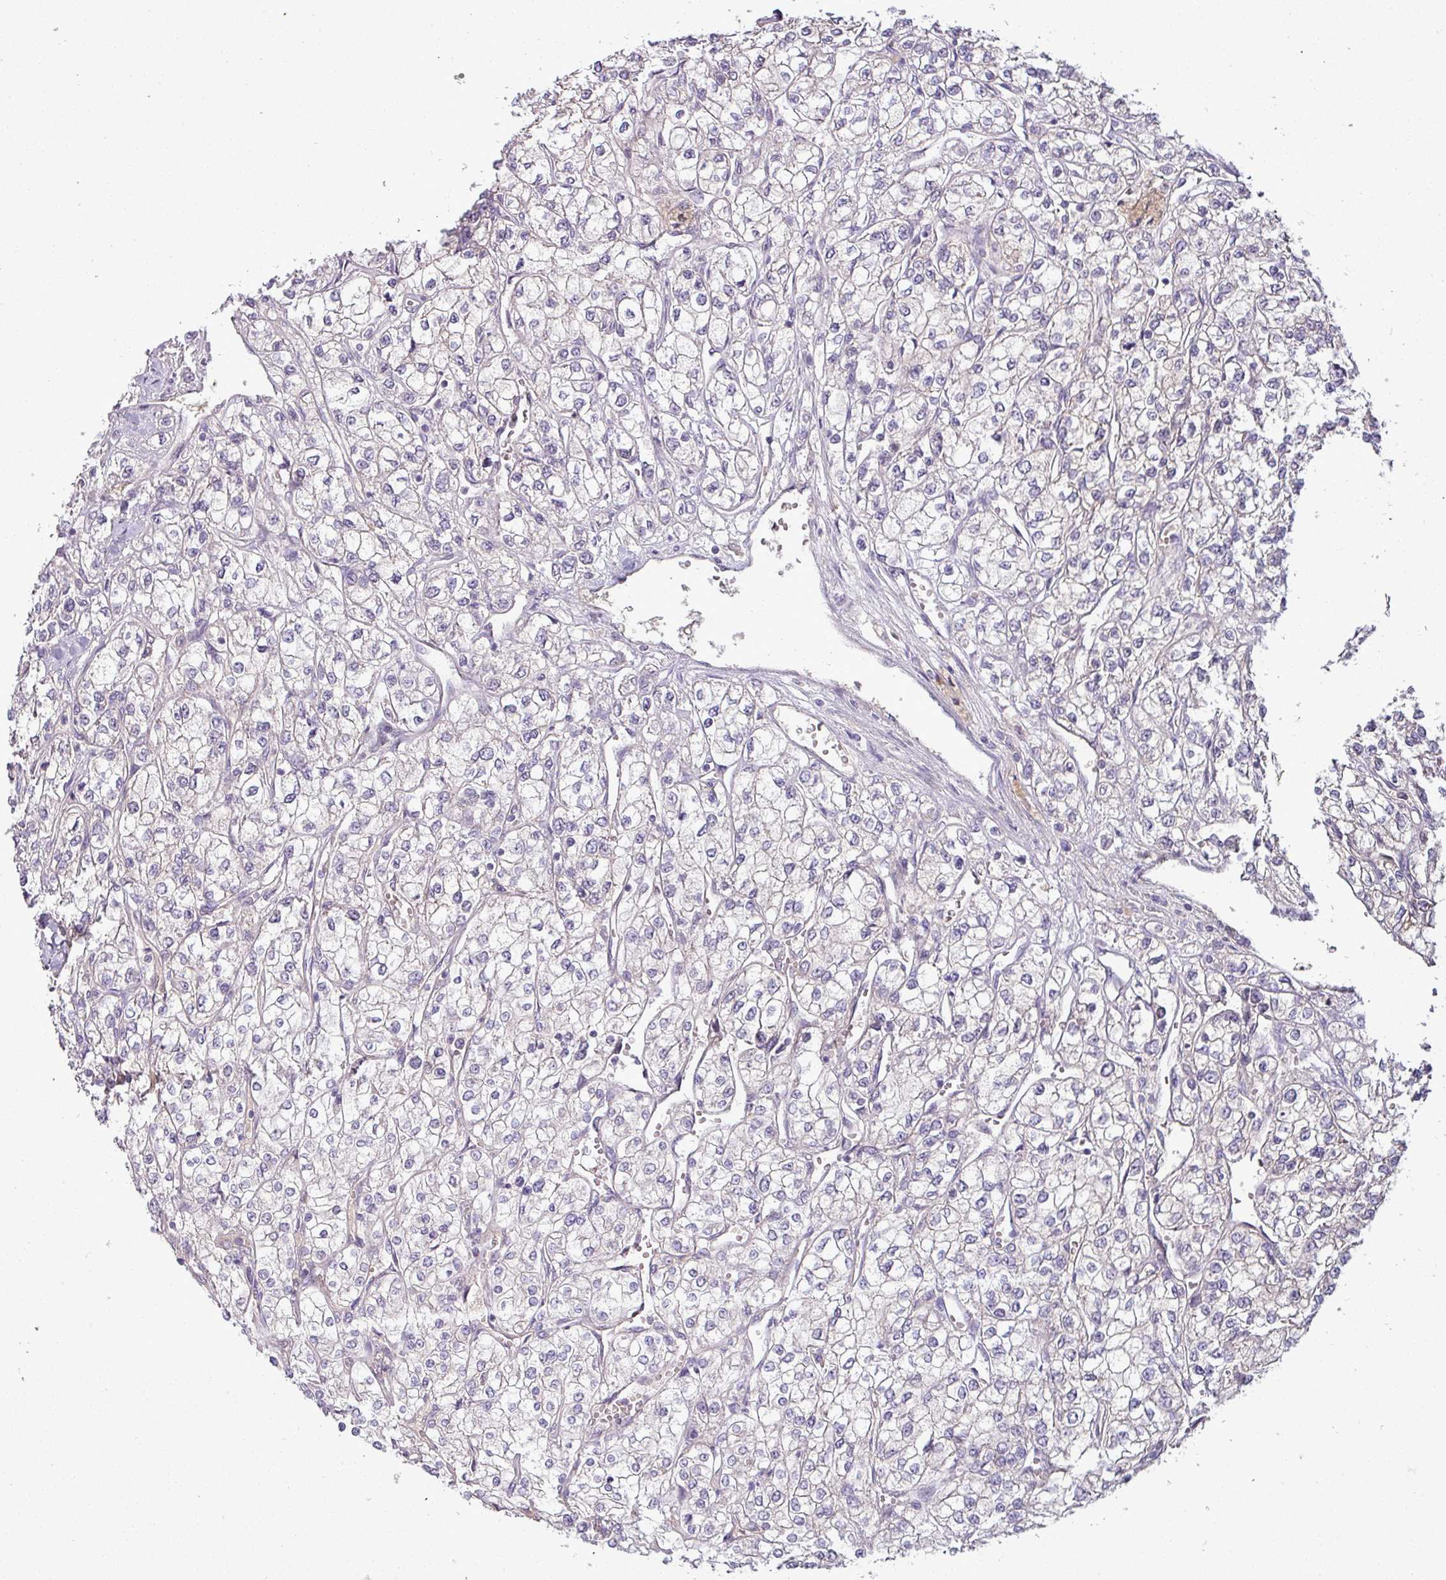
{"staining": {"intensity": "negative", "quantity": "none", "location": "none"}, "tissue": "renal cancer", "cell_type": "Tumor cells", "image_type": "cancer", "snomed": [{"axis": "morphology", "description": "Adenocarcinoma, NOS"}, {"axis": "topography", "description": "Kidney"}], "caption": "There is no significant staining in tumor cells of renal adenocarcinoma. (DAB immunohistochemistry (IHC), high magnification).", "gene": "APOM", "patient": {"sex": "male", "age": 80}}